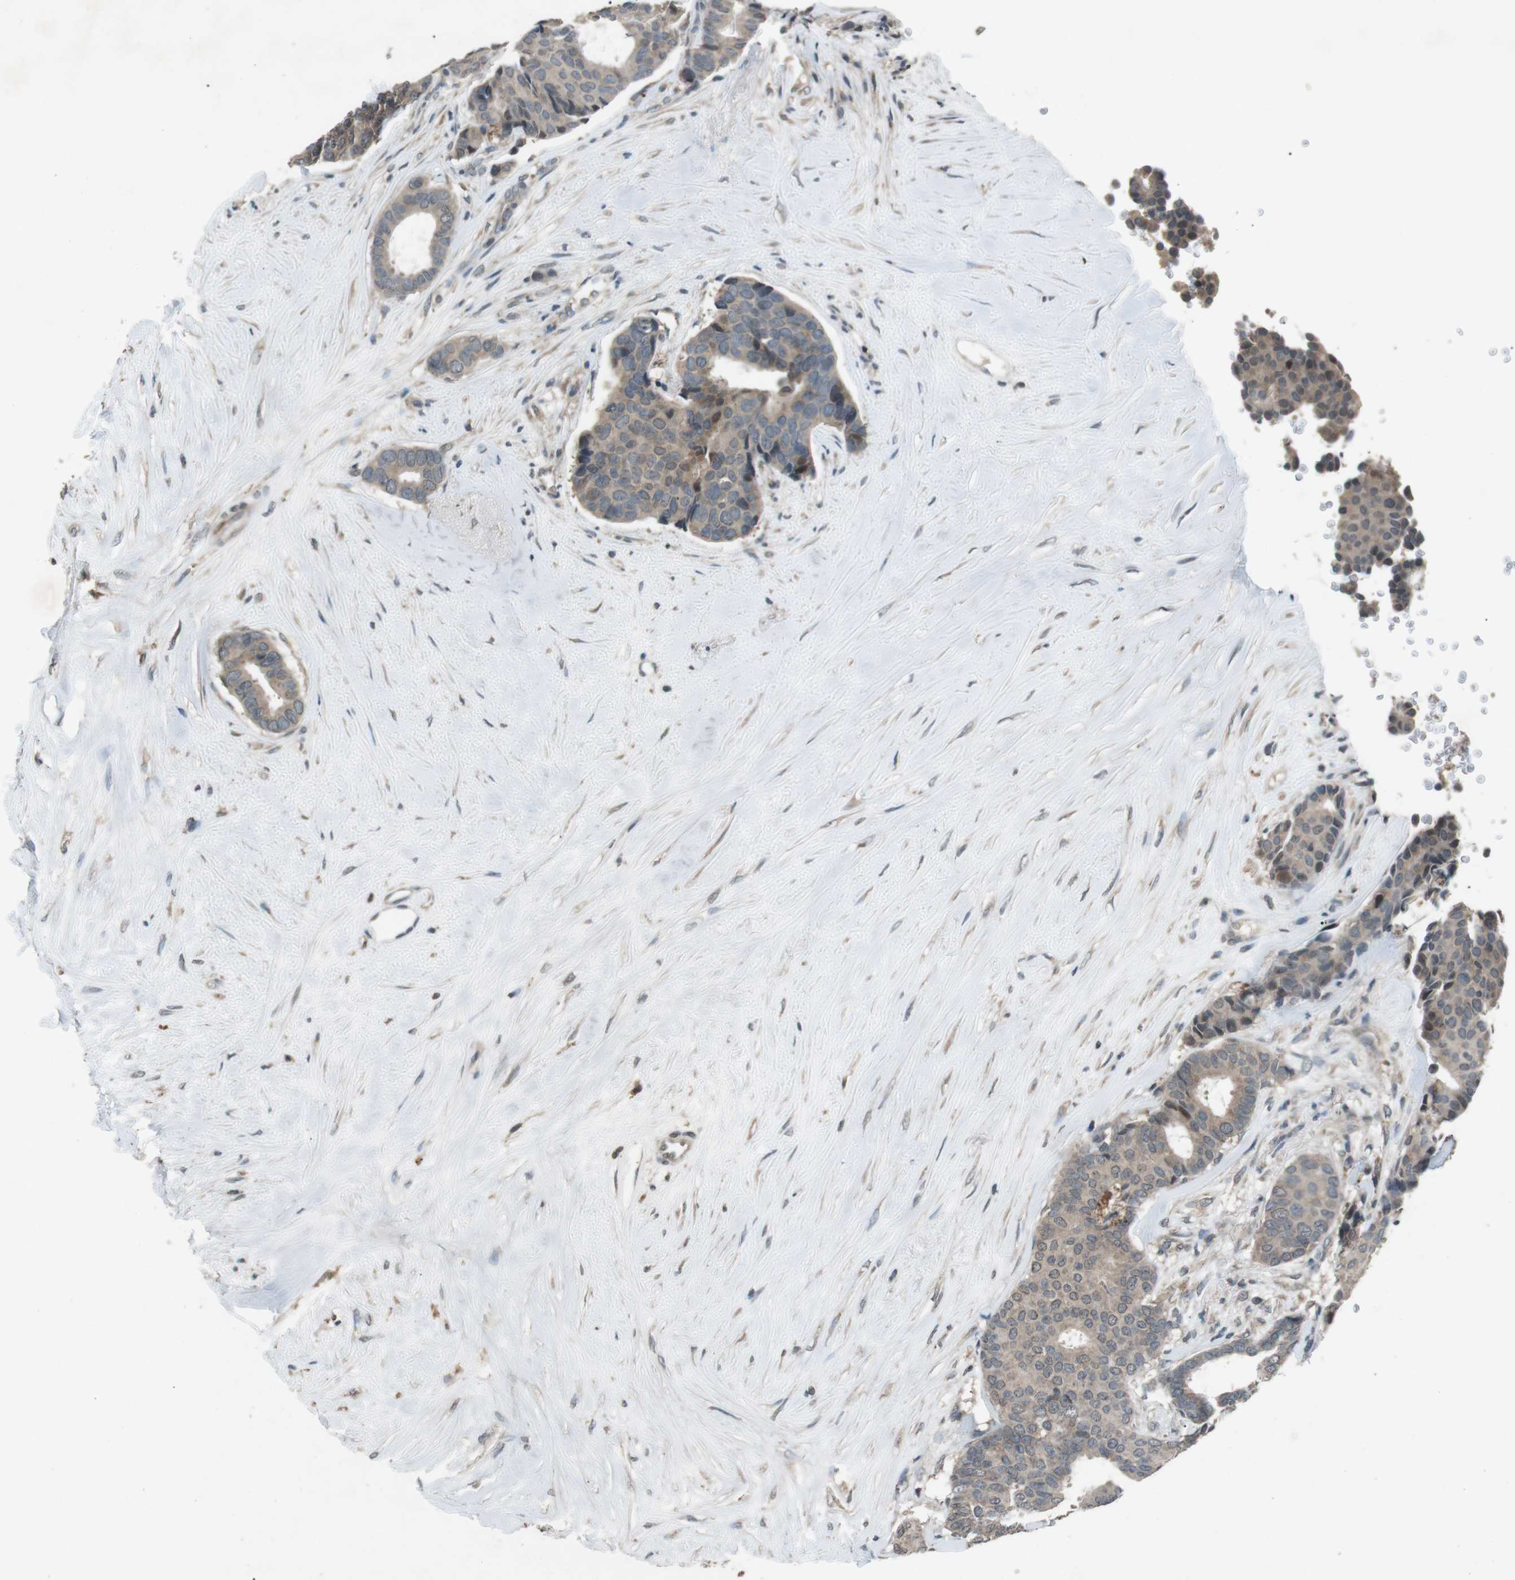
{"staining": {"intensity": "weak", "quantity": "<25%", "location": "cytoplasmic/membranous"}, "tissue": "breast cancer", "cell_type": "Tumor cells", "image_type": "cancer", "snomed": [{"axis": "morphology", "description": "Duct carcinoma"}, {"axis": "topography", "description": "Breast"}], "caption": "Breast cancer stained for a protein using immunohistochemistry (IHC) demonstrates no staining tumor cells.", "gene": "NEK7", "patient": {"sex": "female", "age": 75}}